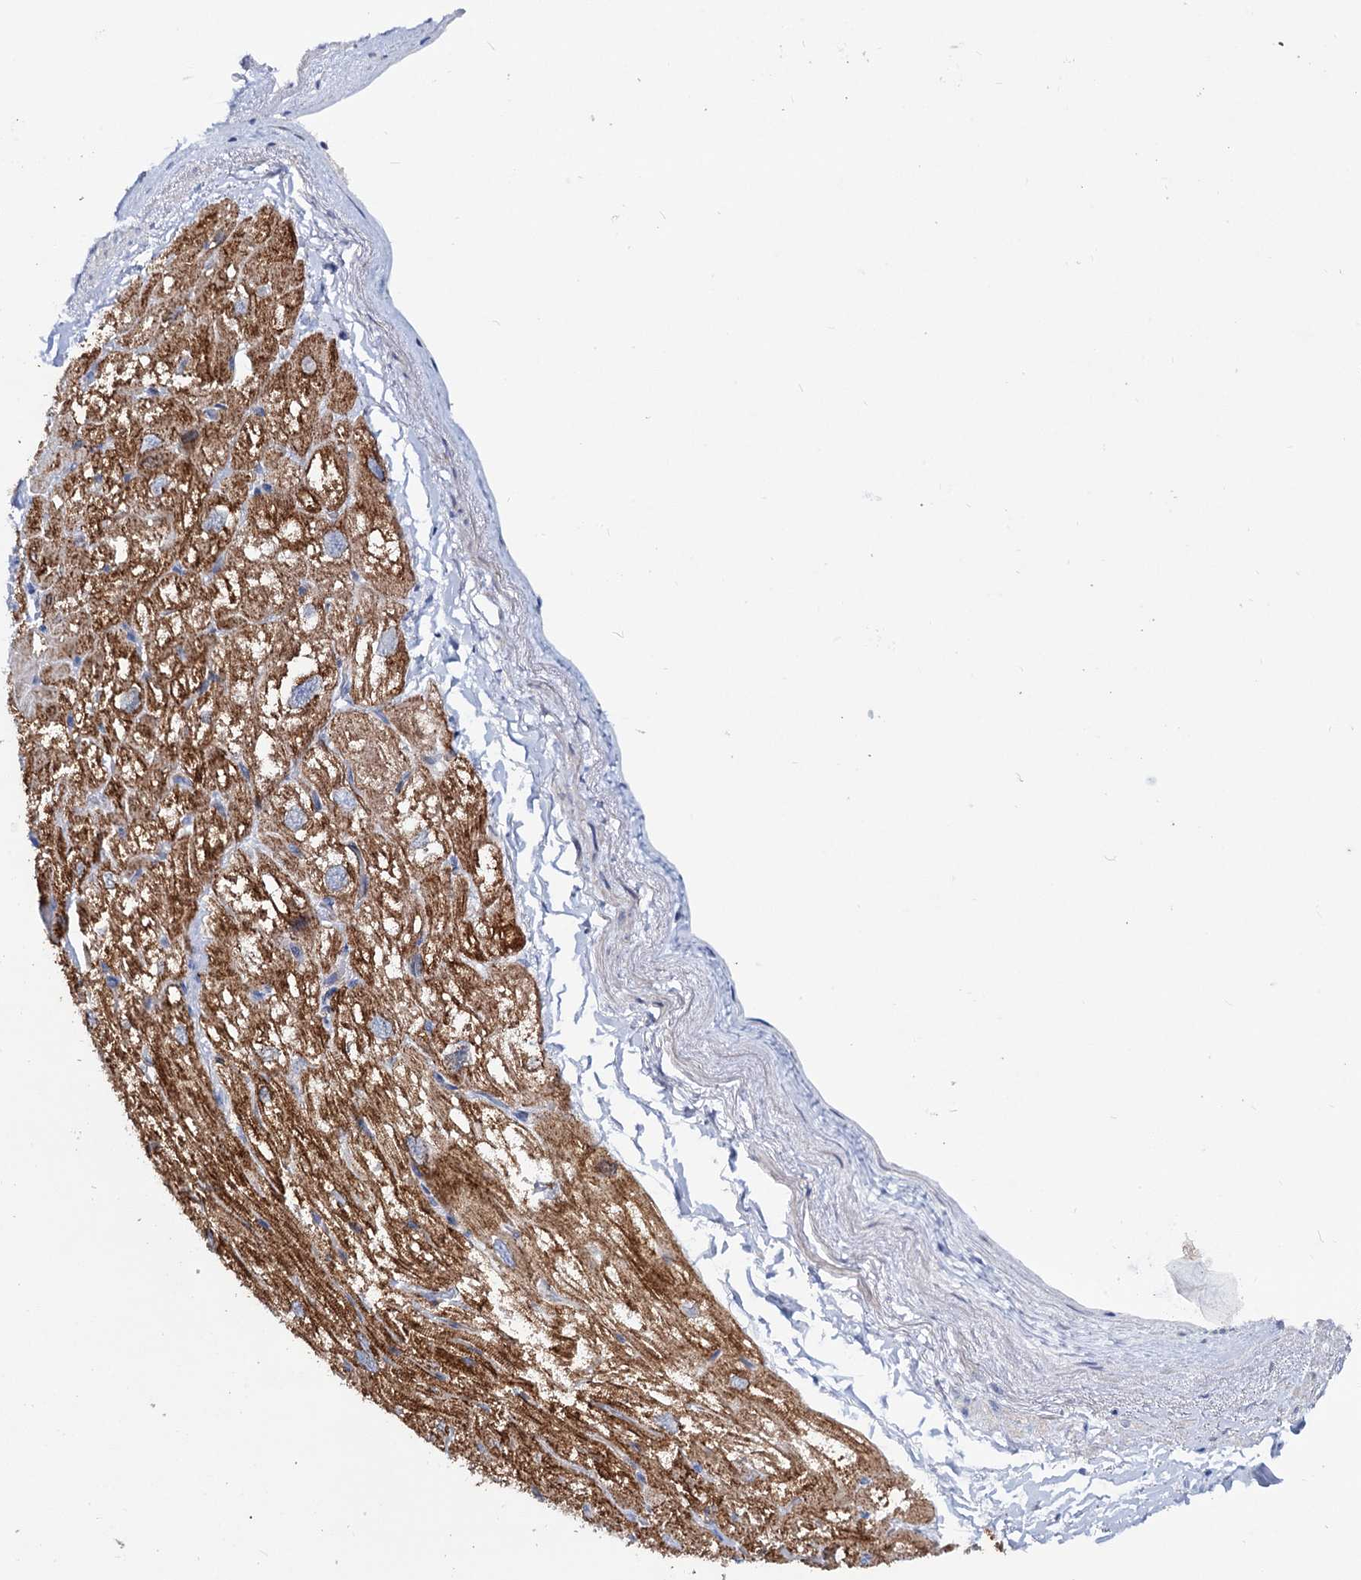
{"staining": {"intensity": "strong", "quantity": ">75%", "location": "cytoplasmic/membranous"}, "tissue": "heart muscle", "cell_type": "Cardiomyocytes", "image_type": "normal", "snomed": [{"axis": "morphology", "description": "Normal tissue, NOS"}, {"axis": "topography", "description": "Heart"}], "caption": "Protein staining by immunohistochemistry displays strong cytoplasmic/membranous expression in approximately >75% of cardiomyocytes in benign heart muscle. (DAB IHC, brown staining for protein, blue staining for nuclei).", "gene": "TRIM55", "patient": {"sex": "male", "age": 50}}